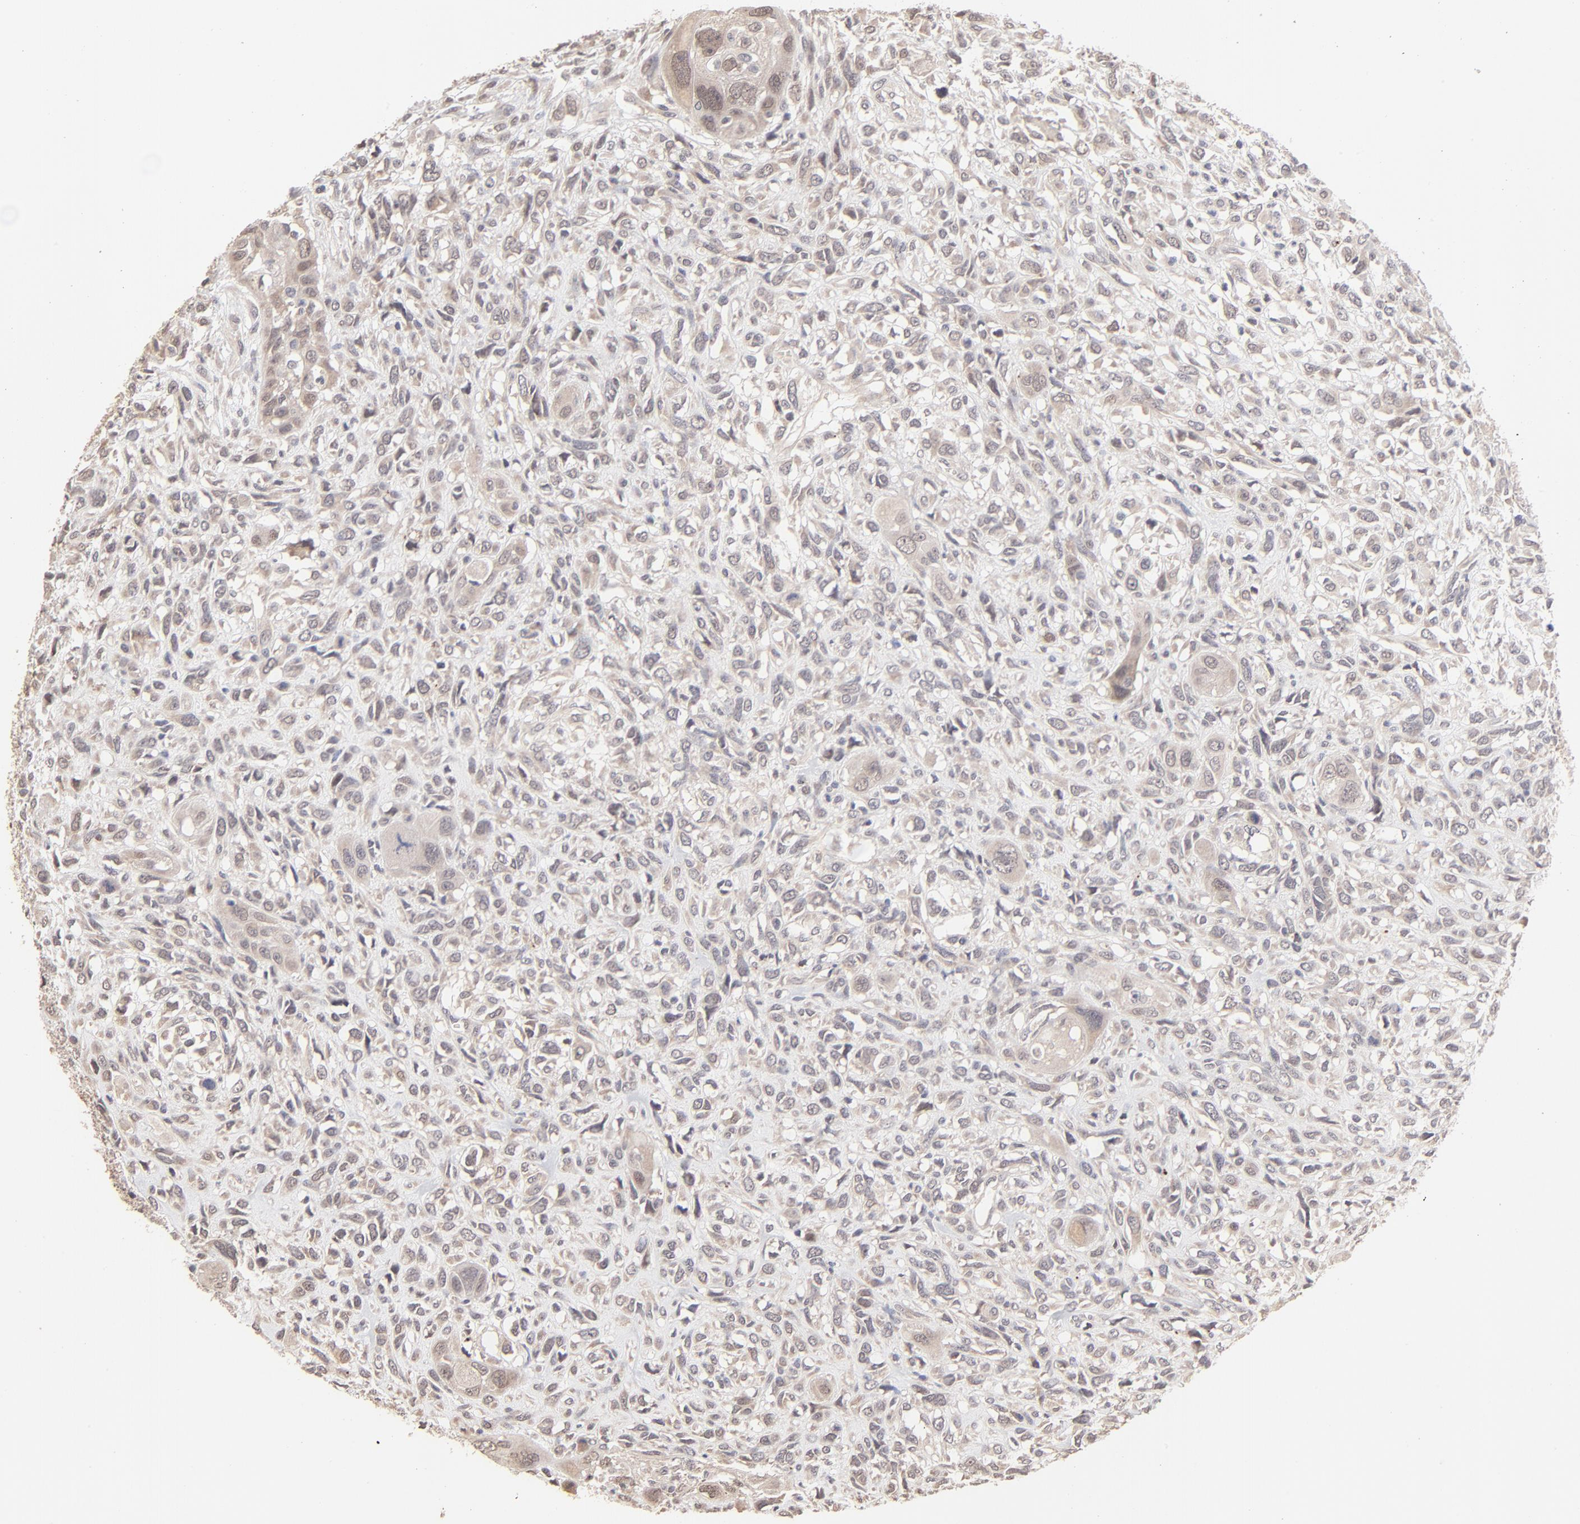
{"staining": {"intensity": "weak", "quantity": "25%-75%", "location": "cytoplasmic/membranous,nuclear"}, "tissue": "head and neck cancer", "cell_type": "Tumor cells", "image_type": "cancer", "snomed": [{"axis": "morphology", "description": "Neoplasm, malignant, NOS"}, {"axis": "topography", "description": "Salivary gland"}, {"axis": "topography", "description": "Head-Neck"}], "caption": "This is an image of IHC staining of head and neck cancer, which shows weak positivity in the cytoplasmic/membranous and nuclear of tumor cells.", "gene": "MSL2", "patient": {"sex": "male", "age": 43}}